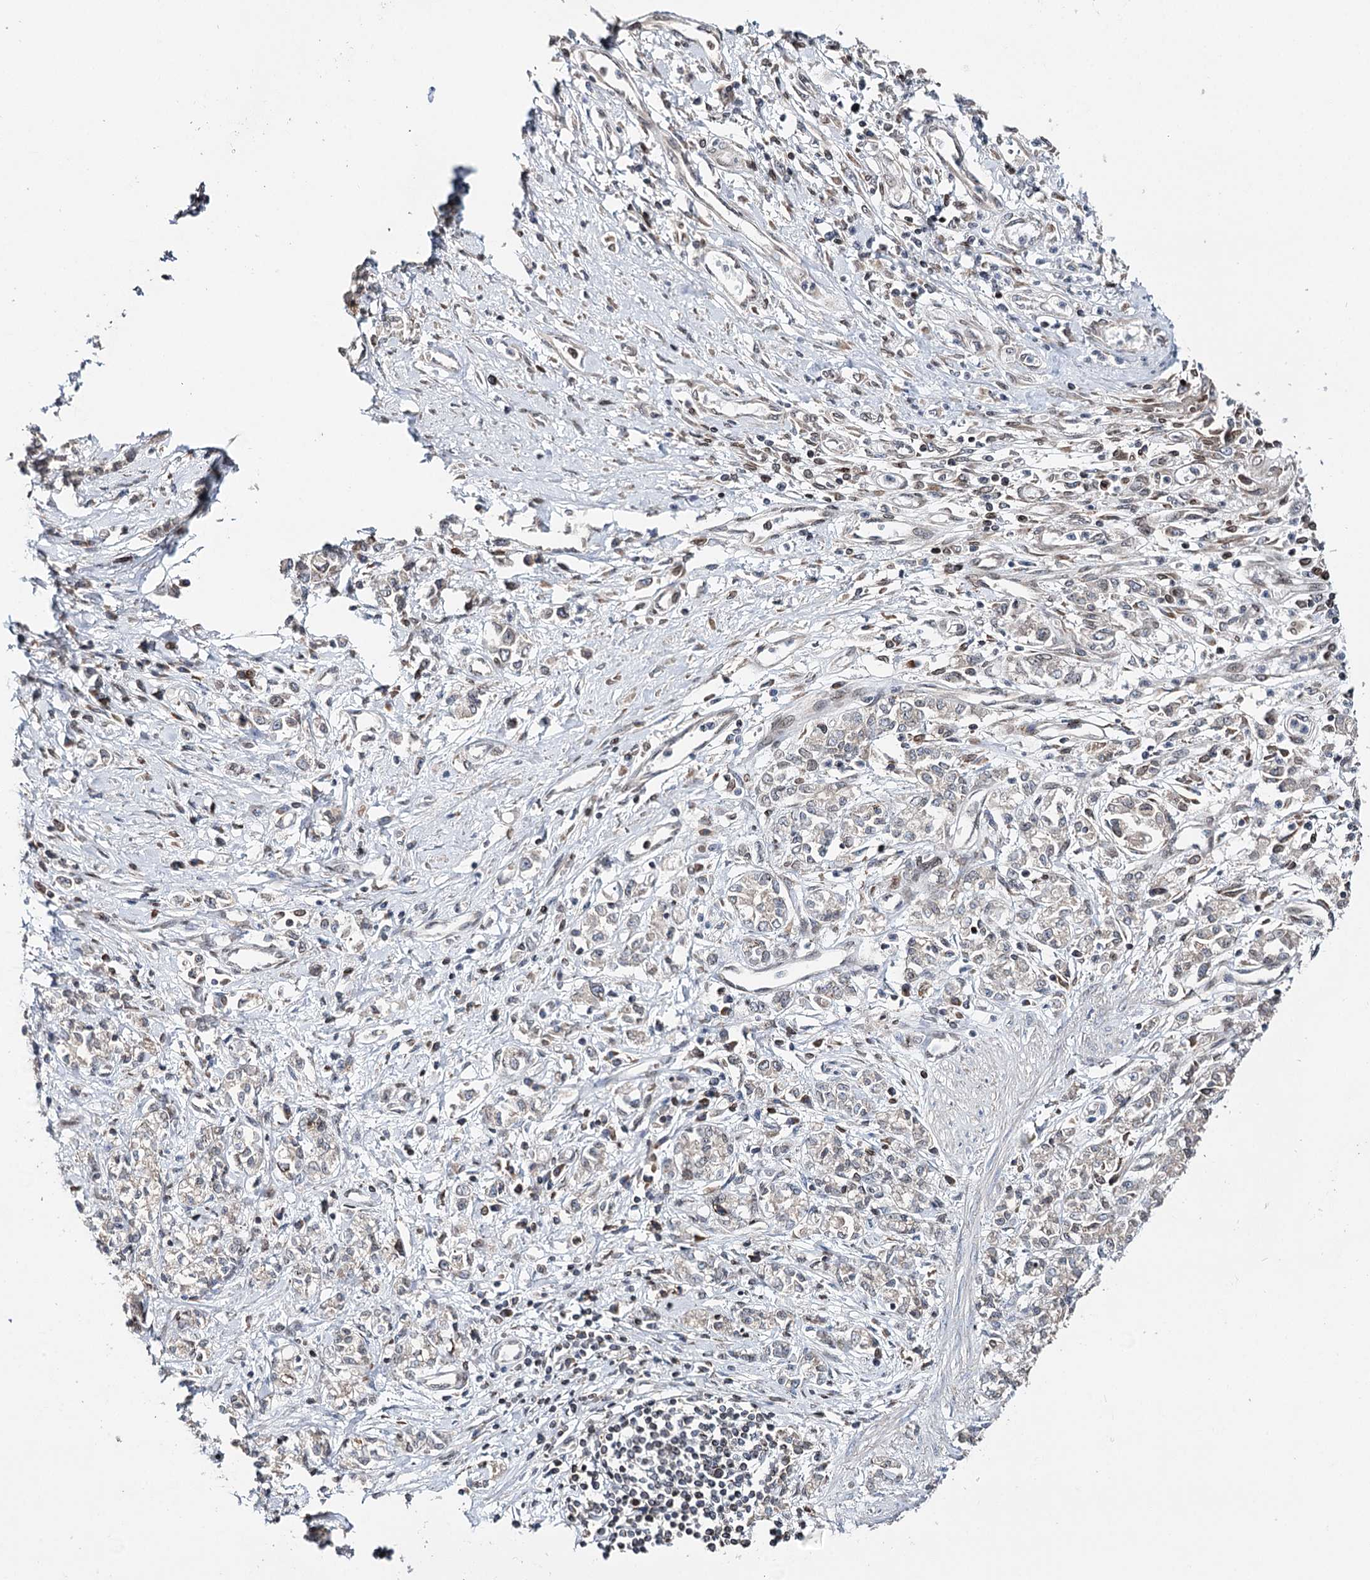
{"staining": {"intensity": "weak", "quantity": "25%-75%", "location": "cytoplasmic/membranous"}, "tissue": "stomach cancer", "cell_type": "Tumor cells", "image_type": "cancer", "snomed": [{"axis": "morphology", "description": "Adenocarcinoma, NOS"}, {"axis": "topography", "description": "Stomach"}], "caption": "A photomicrograph showing weak cytoplasmic/membranous positivity in about 25%-75% of tumor cells in stomach cancer, as visualized by brown immunohistochemical staining.", "gene": "CFAP46", "patient": {"sex": "female", "age": 76}}